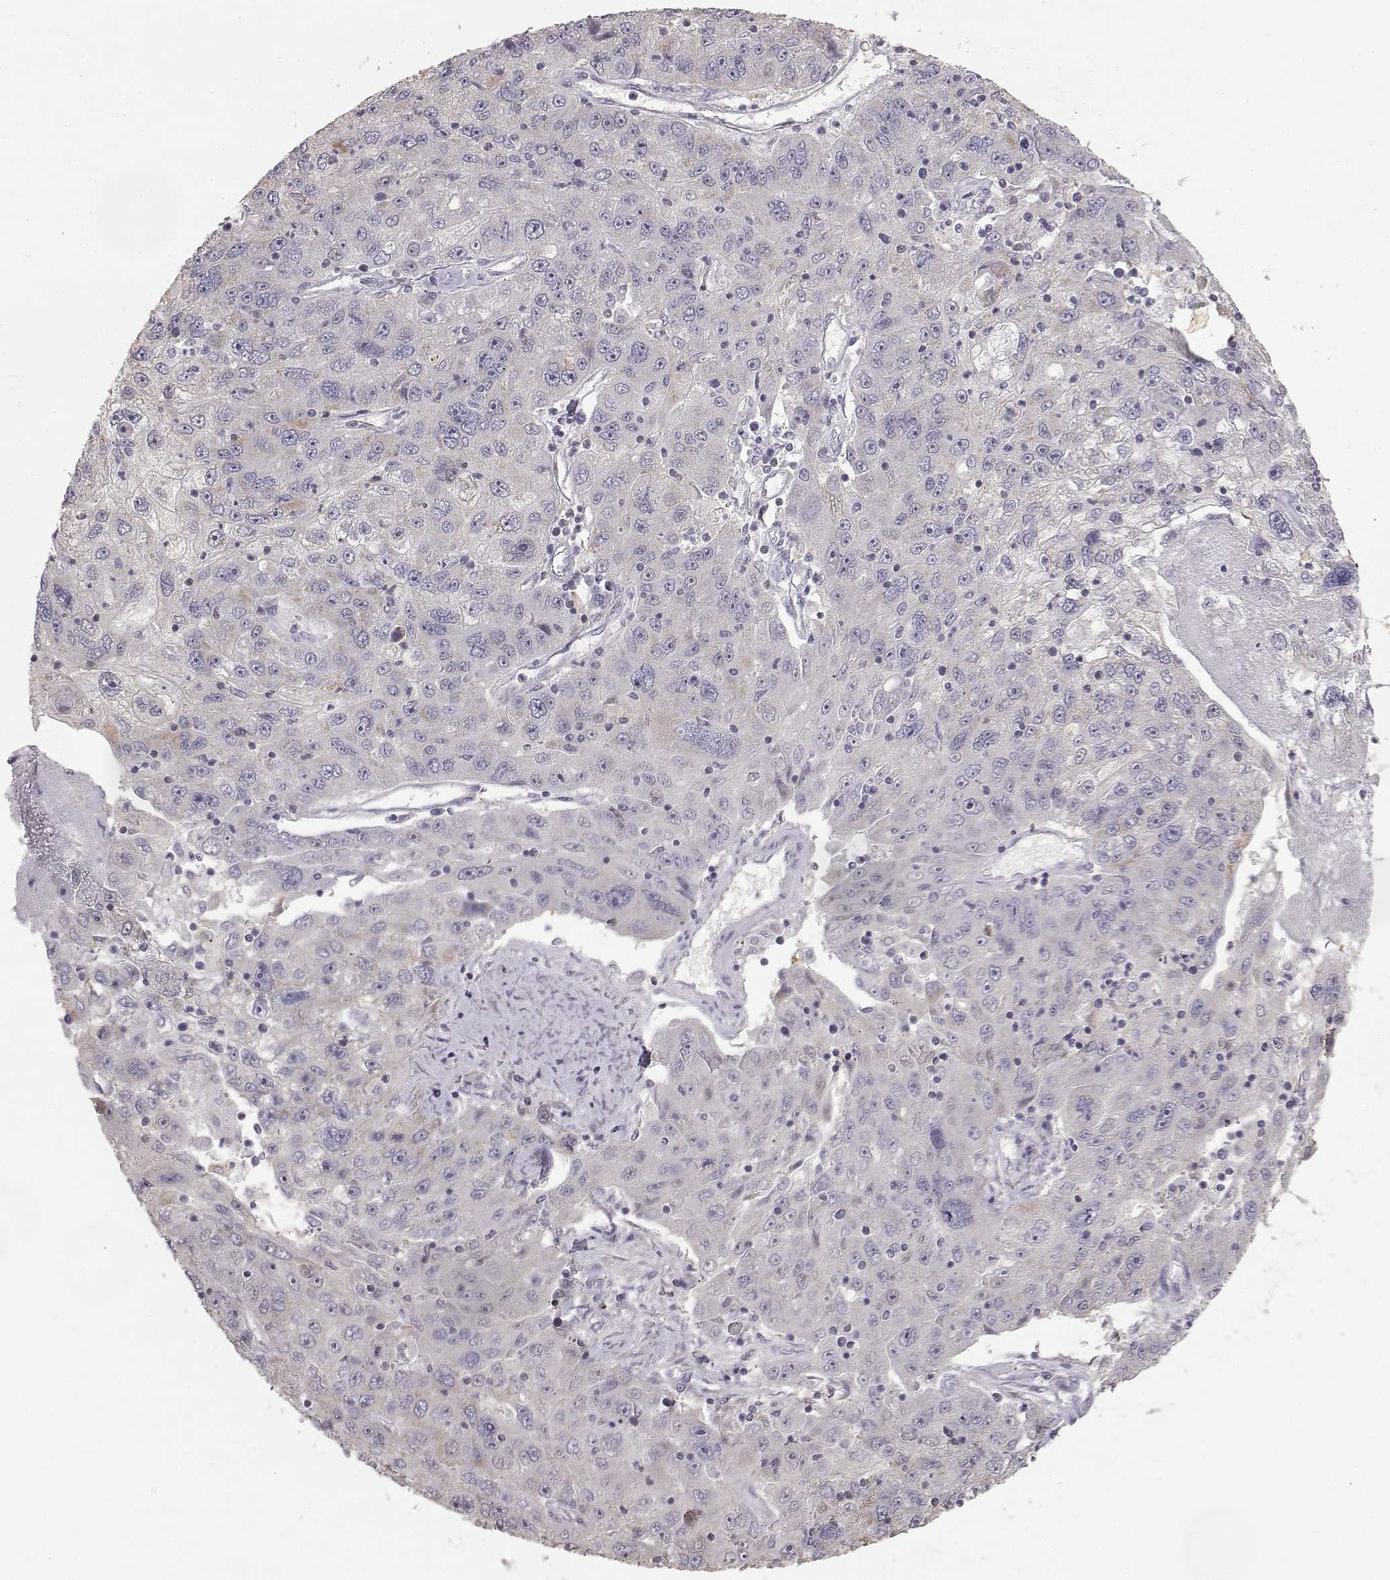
{"staining": {"intensity": "weak", "quantity": "<25%", "location": "cytoplasmic/membranous"}, "tissue": "stomach cancer", "cell_type": "Tumor cells", "image_type": "cancer", "snomed": [{"axis": "morphology", "description": "Adenocarcinoma, NOS"}, {"axis": "topography", "description": "Stomach"}], "caption": "Immunohistochemical staining of stomach cancer displays no significant positivity in tumor cells.", "gene": "GRAP2", "patient": {"sex": "male", "age": 56}}